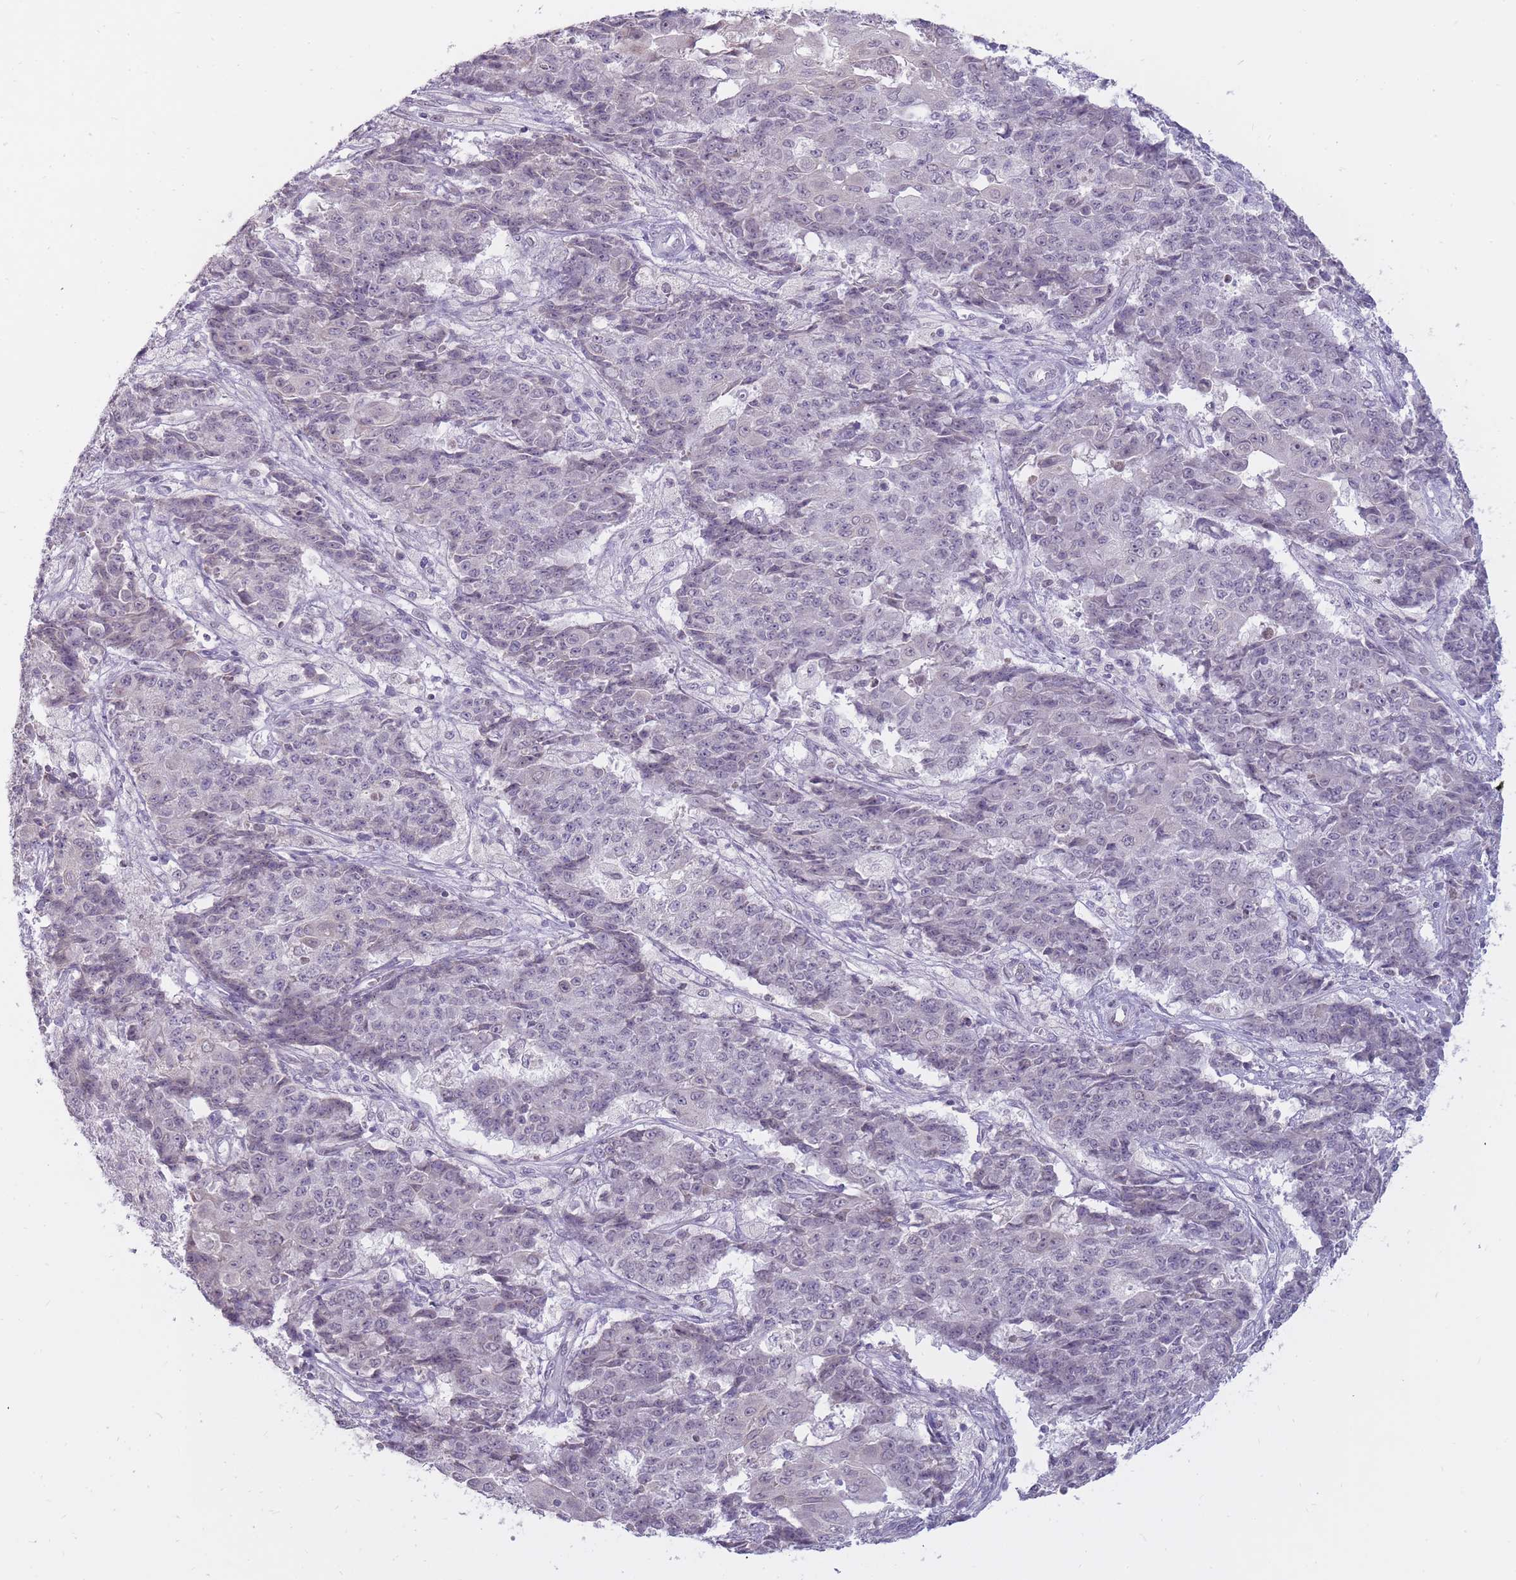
{"staining": {"intensity": "negative", "quantity": "none", "location": "none"}, "tissue": "ovarian cancer", "cell_type": "Tumor cells", "image_type": "cancer", "snomed": [{"axis": "morphology", "description": "Carcinoma, endometroid"}, {"axis": "topography", "description": "Ovary"}], "caption": "There is no significant positivity in tumor cells of endometroid carcinoma (ovarian).", "gene": "POMZP3", "patient": {"sex": "female", "age": 42}}